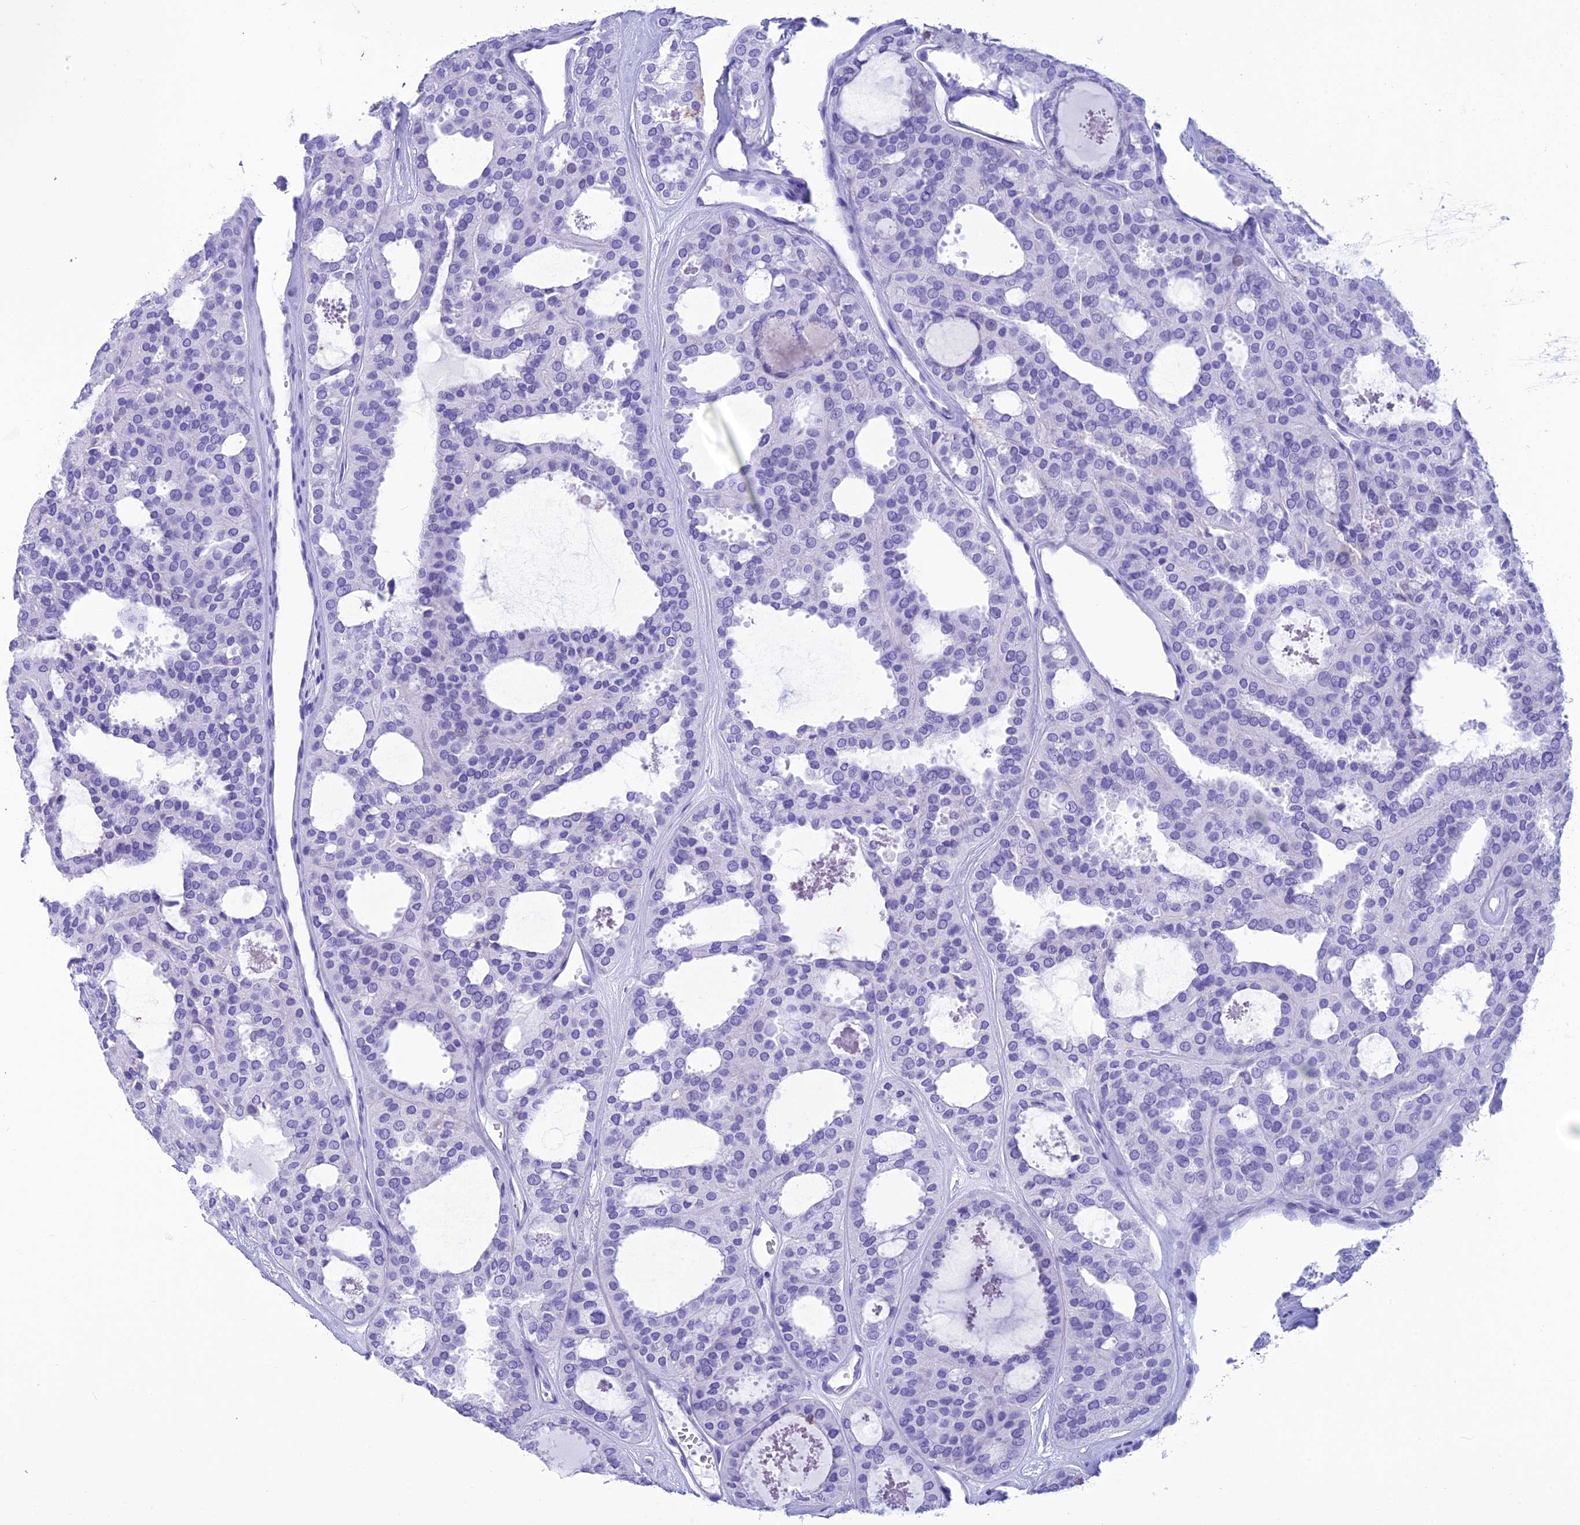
{"staining": {"intensity": "negative", "quantity": "none", "location": "none"}, "tissue": "thyroid cancer", "cell_type": "Tumor cells", "image_type": "cancer", "snomed": [{"axis": "morphology", "description": "Follicular adenoma carcinoma, NOS"}, {"axis": "topography", "description": "Thyroid gland"}], "caption": "Tumor cells are negative for protein expression in human follicular adenoma carcinoma (thyroid).", "gene": "TRAM1L1", "patient": {"sex": "male", "age": 75}}